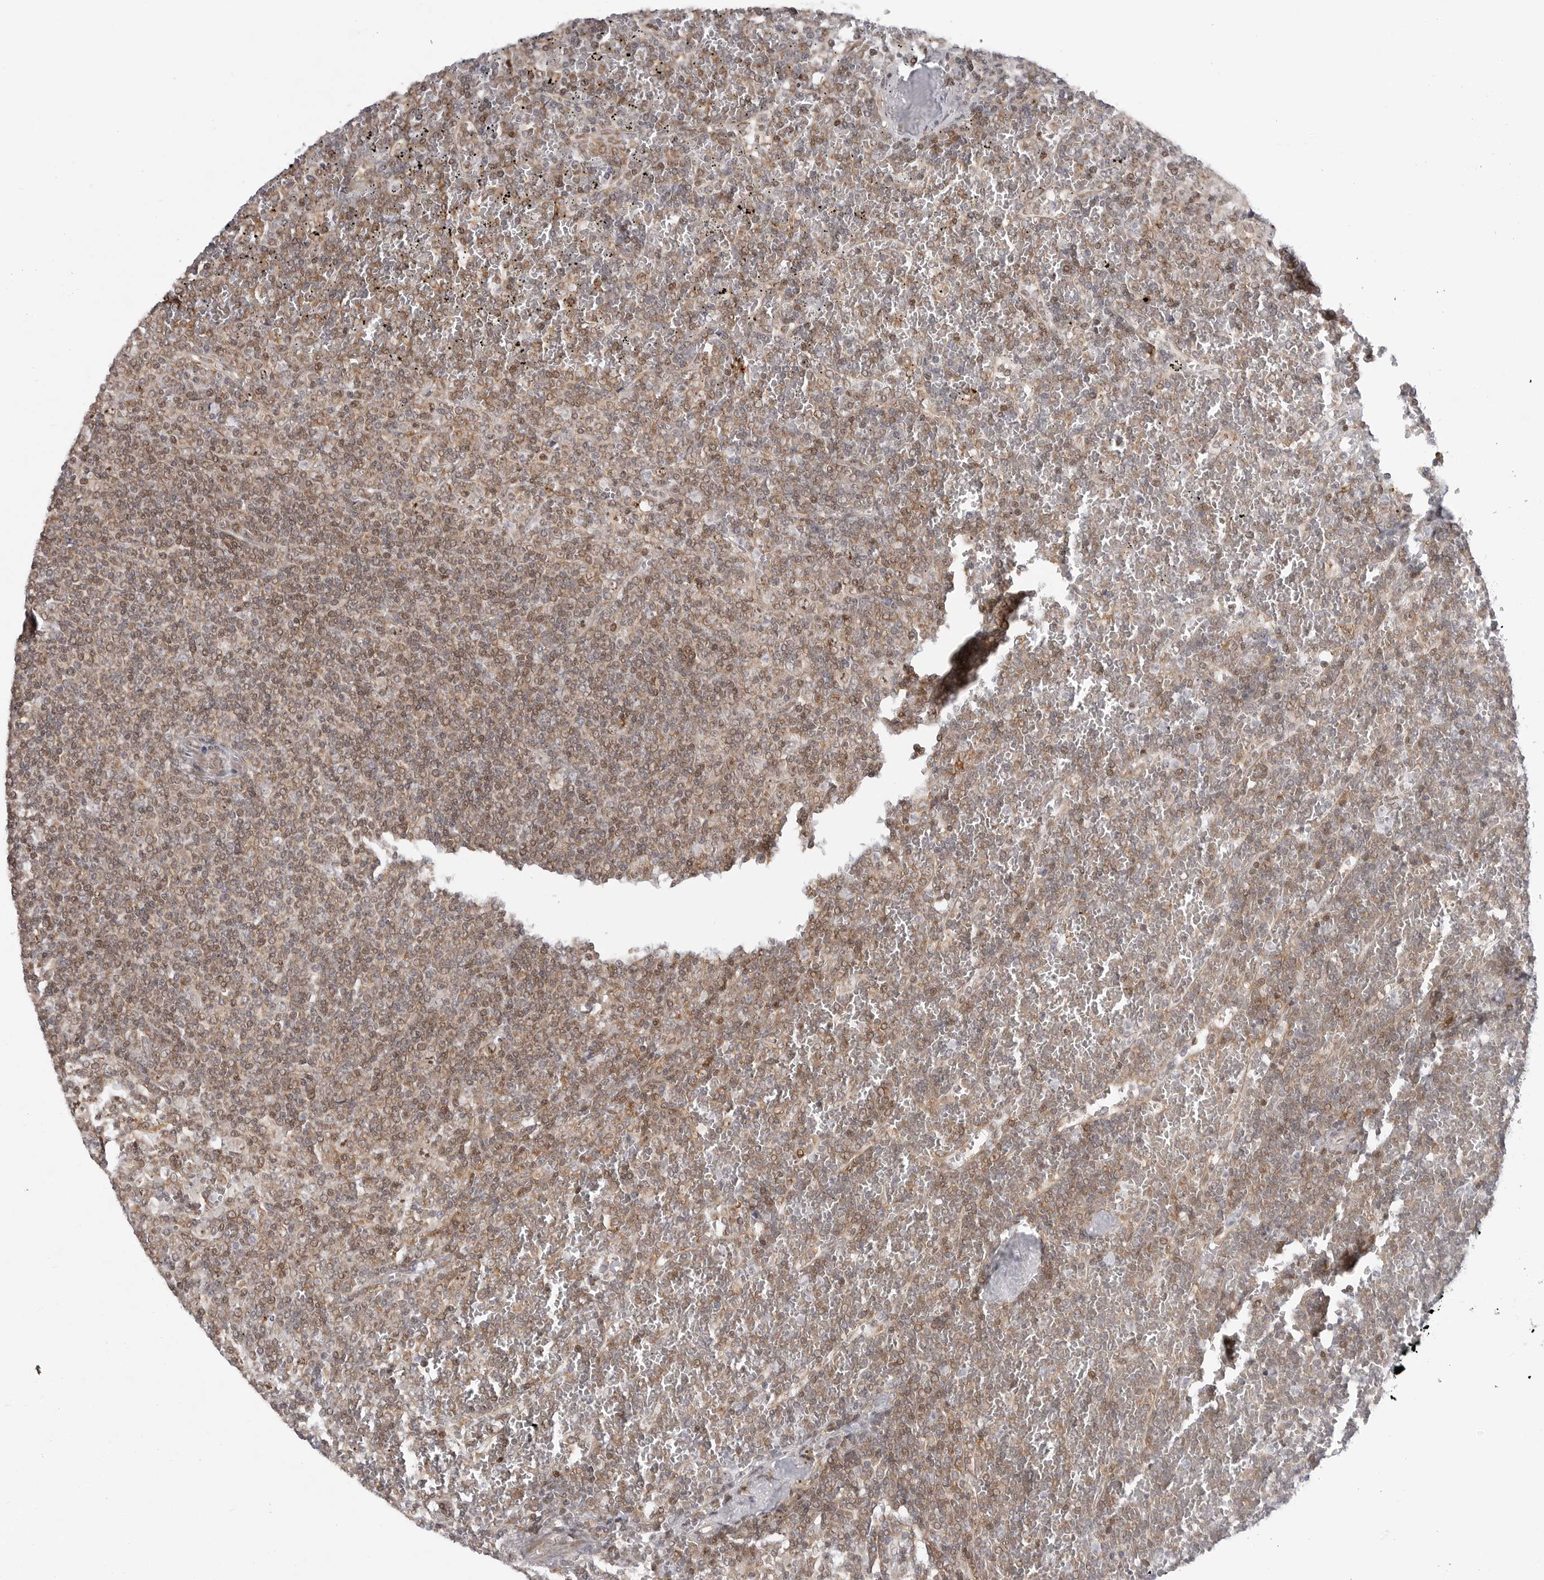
{"staining": {"intensity": "weak", "quantity": "25%-75%", "location": "cytoplasmic/membranous,nuclear"}, "tissue": "lymphoma", "cell_type": "Tumor cells", "image_type": "cancer", "snomed": [{"axis": "morphology", "description": "Malignant lymphoma, non-Hodgkin's type, Low grade"}, {"axis": "topography", "description": "Spleen"}], "caption": "Immunohistochemical staining of malignant lymphoma, non-Hodgkin's type (low-grade) shows weak cytoplasmic/membranous and nuclear protein positivity in about 25%-75% of tumor cells.", "gene": "FAM135B", "patient": {"sex": "female", "age": 19}}